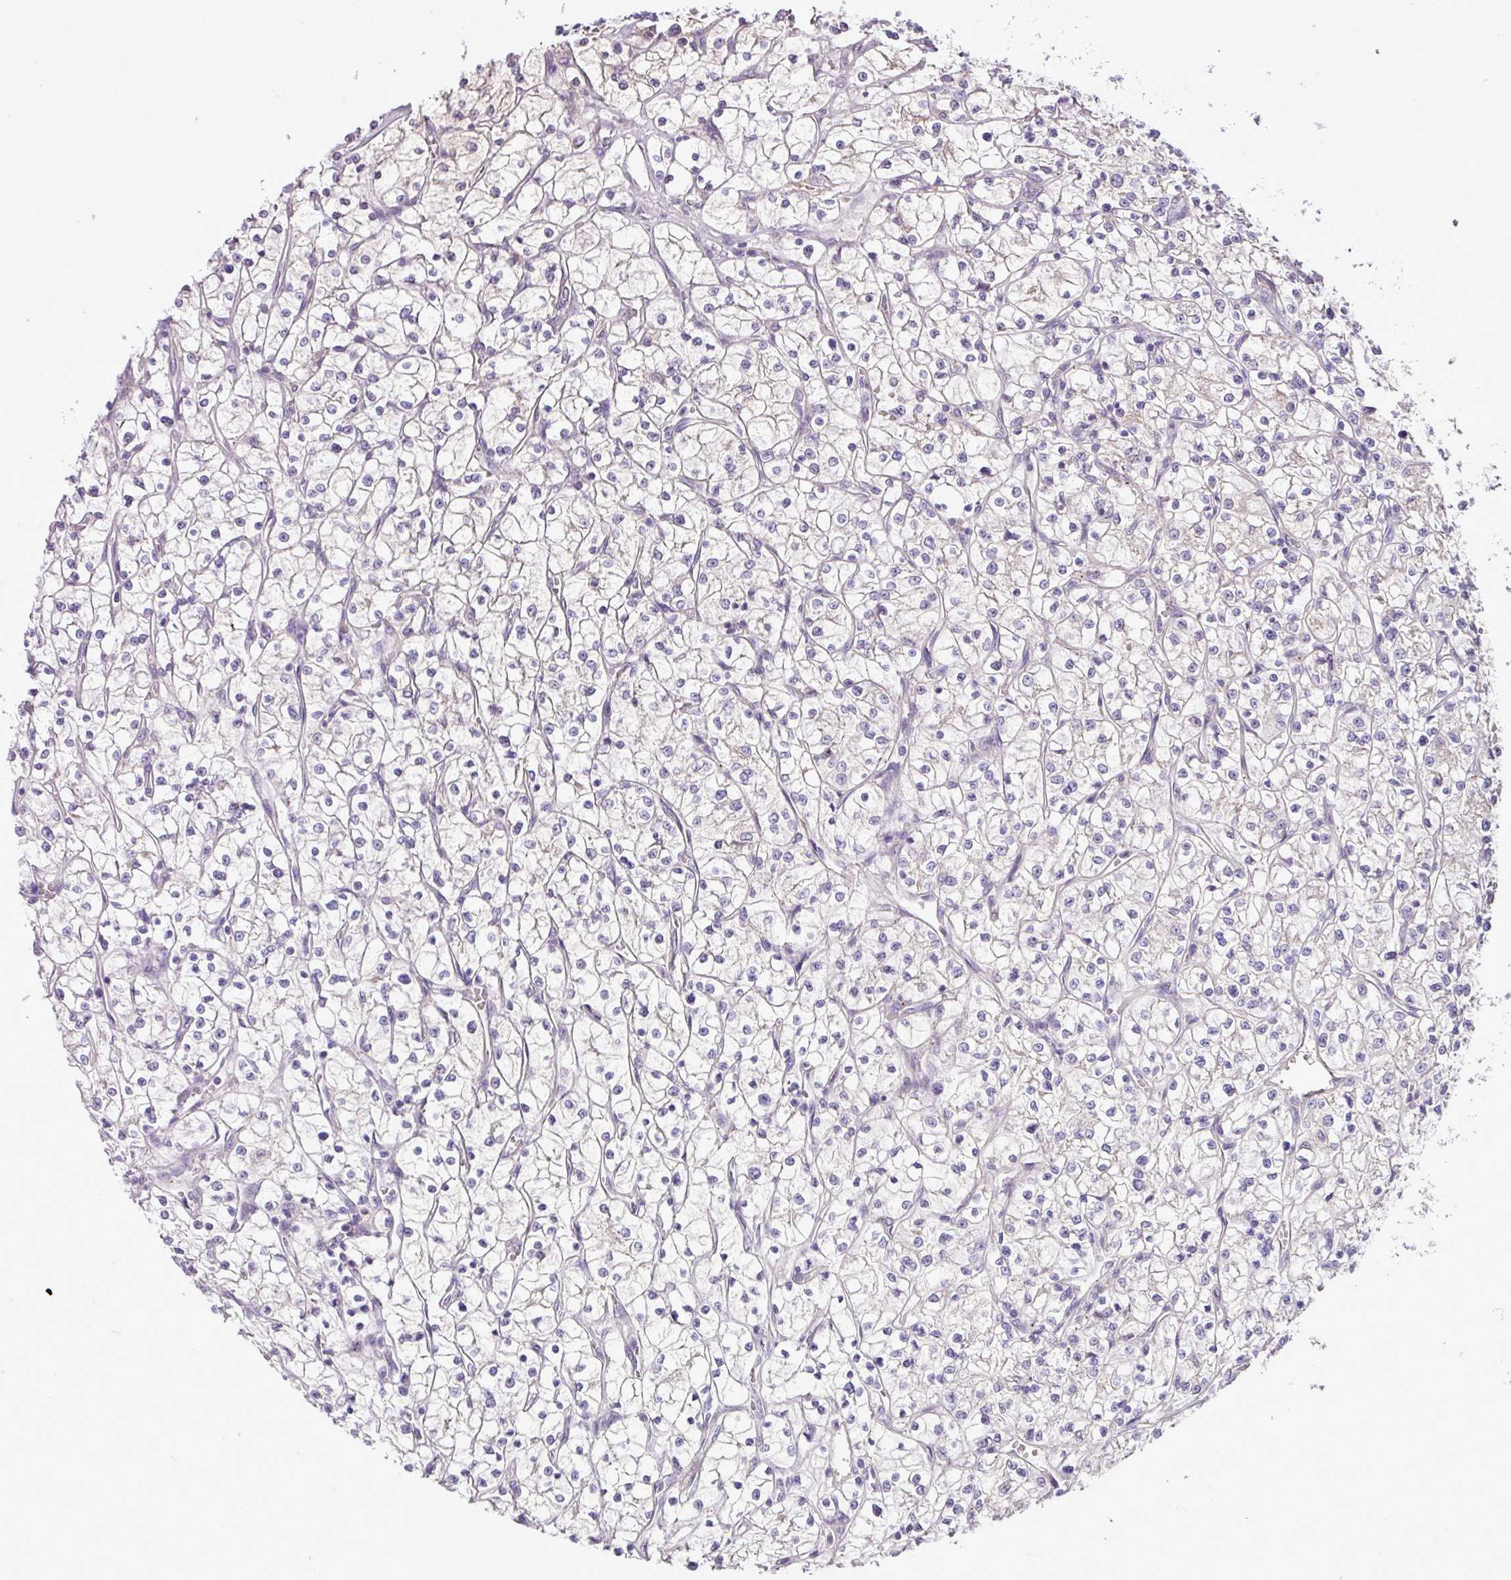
{"staining": {"intensity": "negative", "quantity": "none", "location": "none"}, "tissue": "renal cancer", "cell_type": "Tumor cells", "image_type": "cancer", "snomed": [{"axis": "morphology", "description": "Adenocarcinoma, NOS"}, {"axis": "topography", "description": "Kidney"}], "caption": "The histopathology image exhibits no significant expression in tumor cells of renal cancer.", "gene": "DNAJB13", "patient": {"sex": "female", "age": 64}}